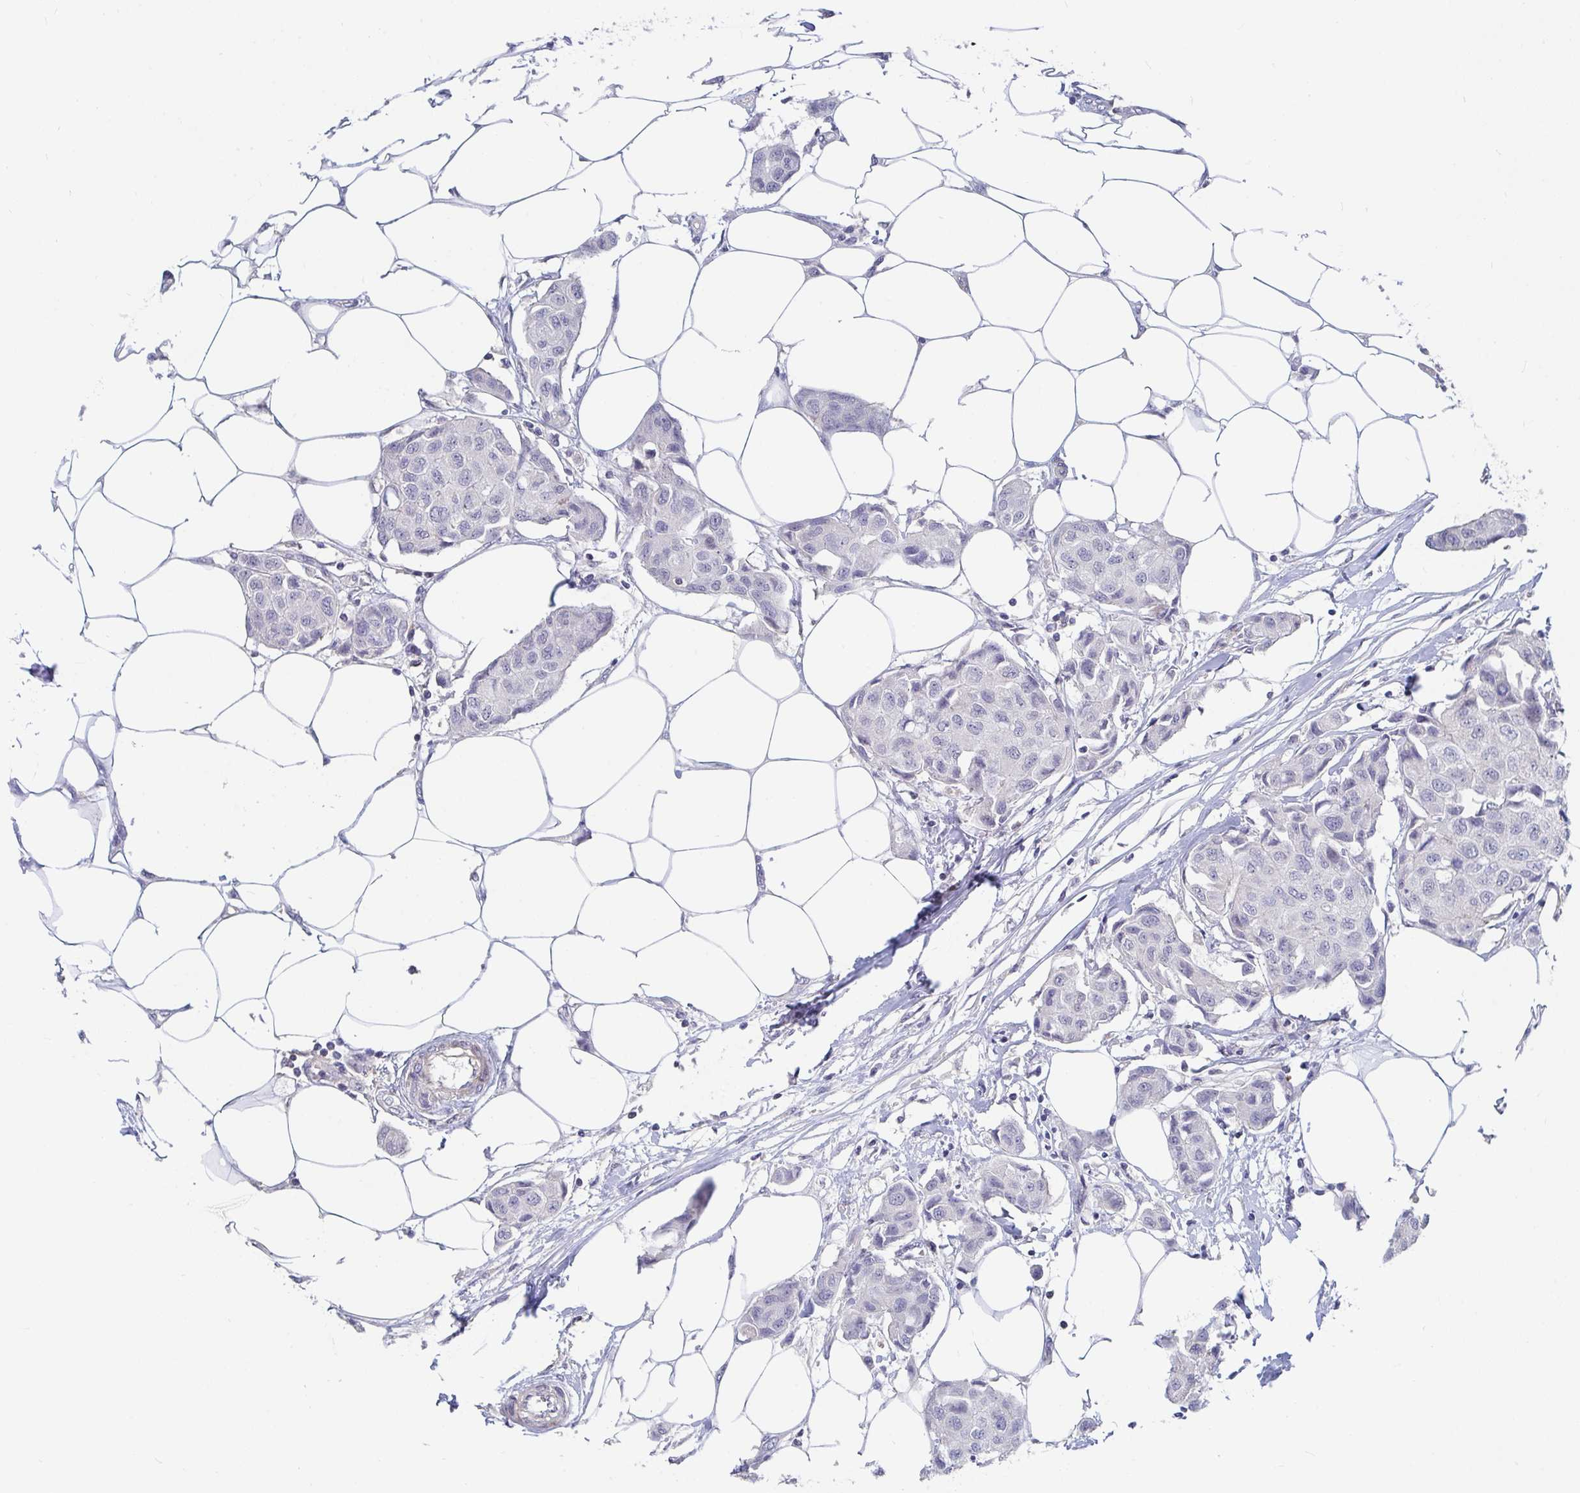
{"staining": {"intensity": "negative", "quantity": "none", "location": "none"}, "tissue": "breast cancer", "cell_type": "Tumor cells", "image_type": "cancer", "snomed": [{"axis": "morphology", "description": "Duct carcinoma"}, {"axis": "topography", "description": "Breast"}, {"axis": "topography", "description": "Lymph node"}], "caption": "Protein analysis of breast cancer (invasive ductal carcinoma) displays no significant positivity in tumor cells. (Brightfield microscopy of DAB IHC at high magnification).", "gene": "FAM156B", "patient": {"sex": "female", "age": 80}}